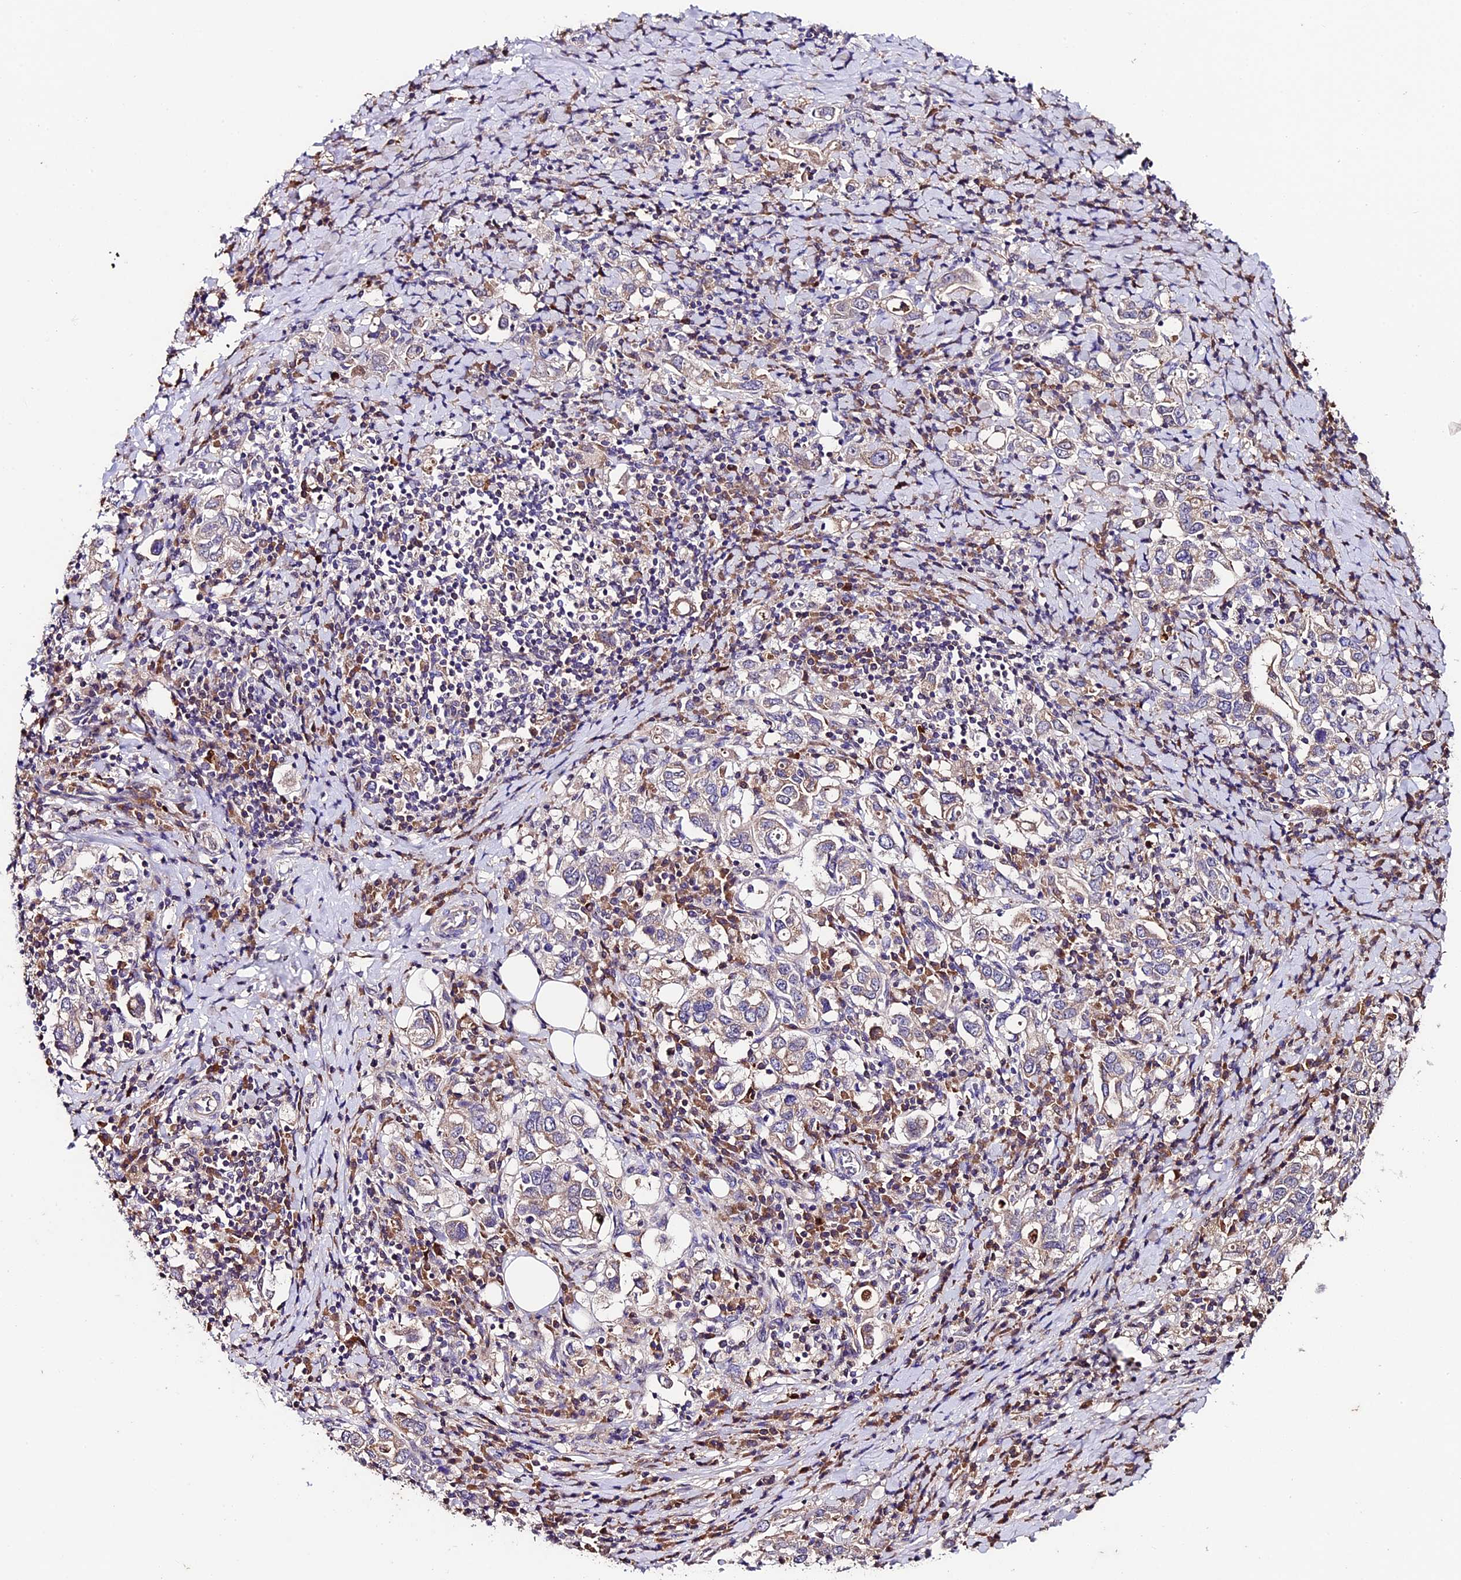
{"staining": {"intensity": "weak", "quantity": "<25%", "location": "cytoplasmic/membranous"}, "tissue": "stomach cancer", "cell_type": "Tumor cells", "image_type": "cancer", "snomed": [{"axis": "morphology", "description": "Adenocarcinoma, NOS"}, {"axis": "topography", "description": "Stomach, upper"}, {"axis": "topography", "description": "Stomach"}], "caption": "Immunohistochemistry (IHC) of human stomach cancer (adenocarcinoma) reveals no staining in tumor cells.", "gene": "SBNO2", "patient": {"sex": "male", "age": 62}}